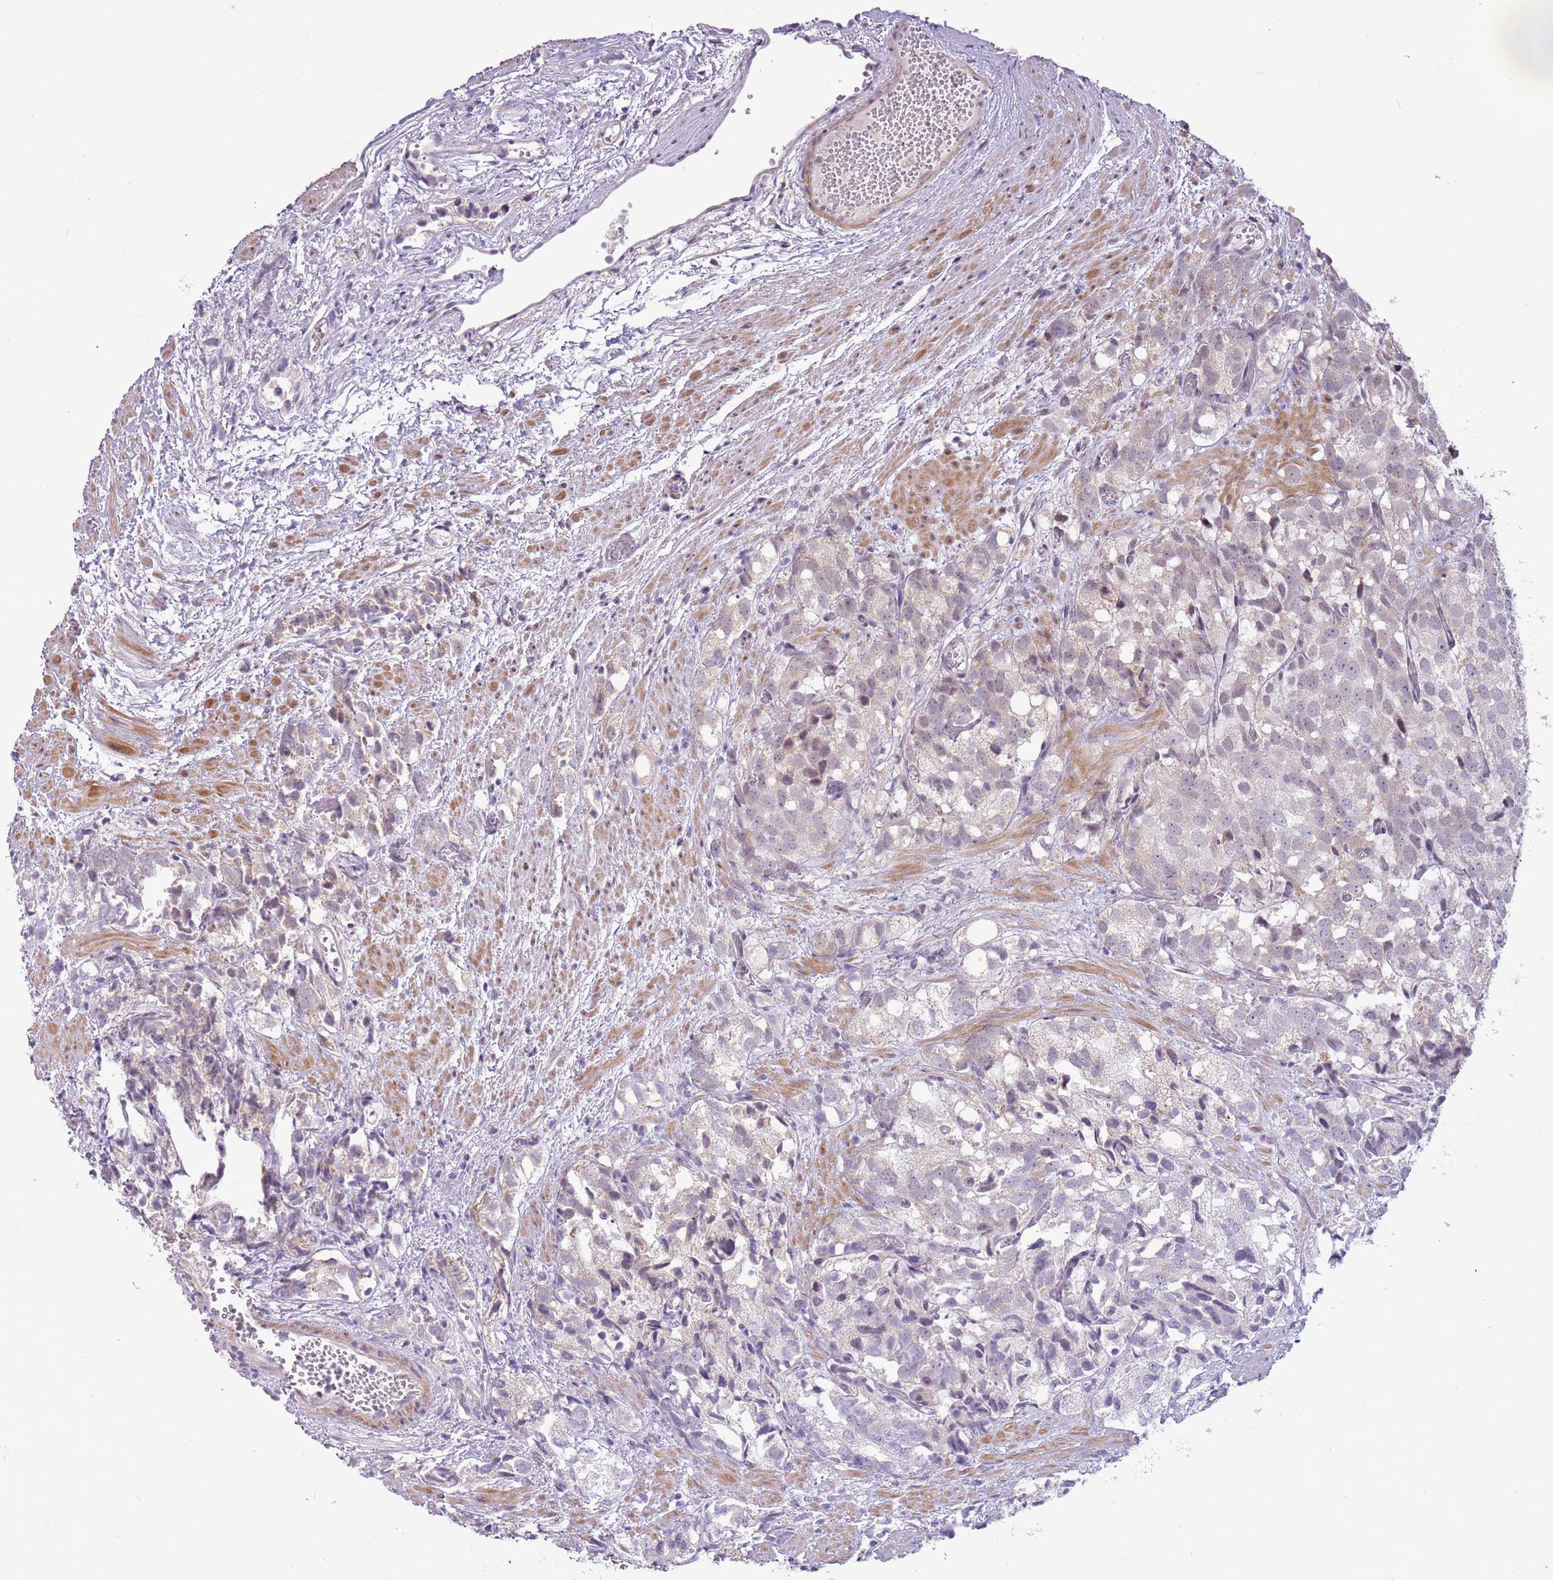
{"staining": {"intensity": "negative", "quantity": "none", "location": "none"}, "tissue": "prostate cancer", "cell_type": "Tumor cells", "image_type": "cancer", "snomed": [{"axis": "morphology", "description": "Adenocarcinoma, High grade"}, {"axis": "topography", "description": "Prostate"}], "caption": "This is an immunohistochemistry (IHC) photomicrograph of prostate high-grade adenocarcinoma. There is no staining in tumor cells.", "gene": "MLLT11", "patient": {"sex": "male", "age": 82}}